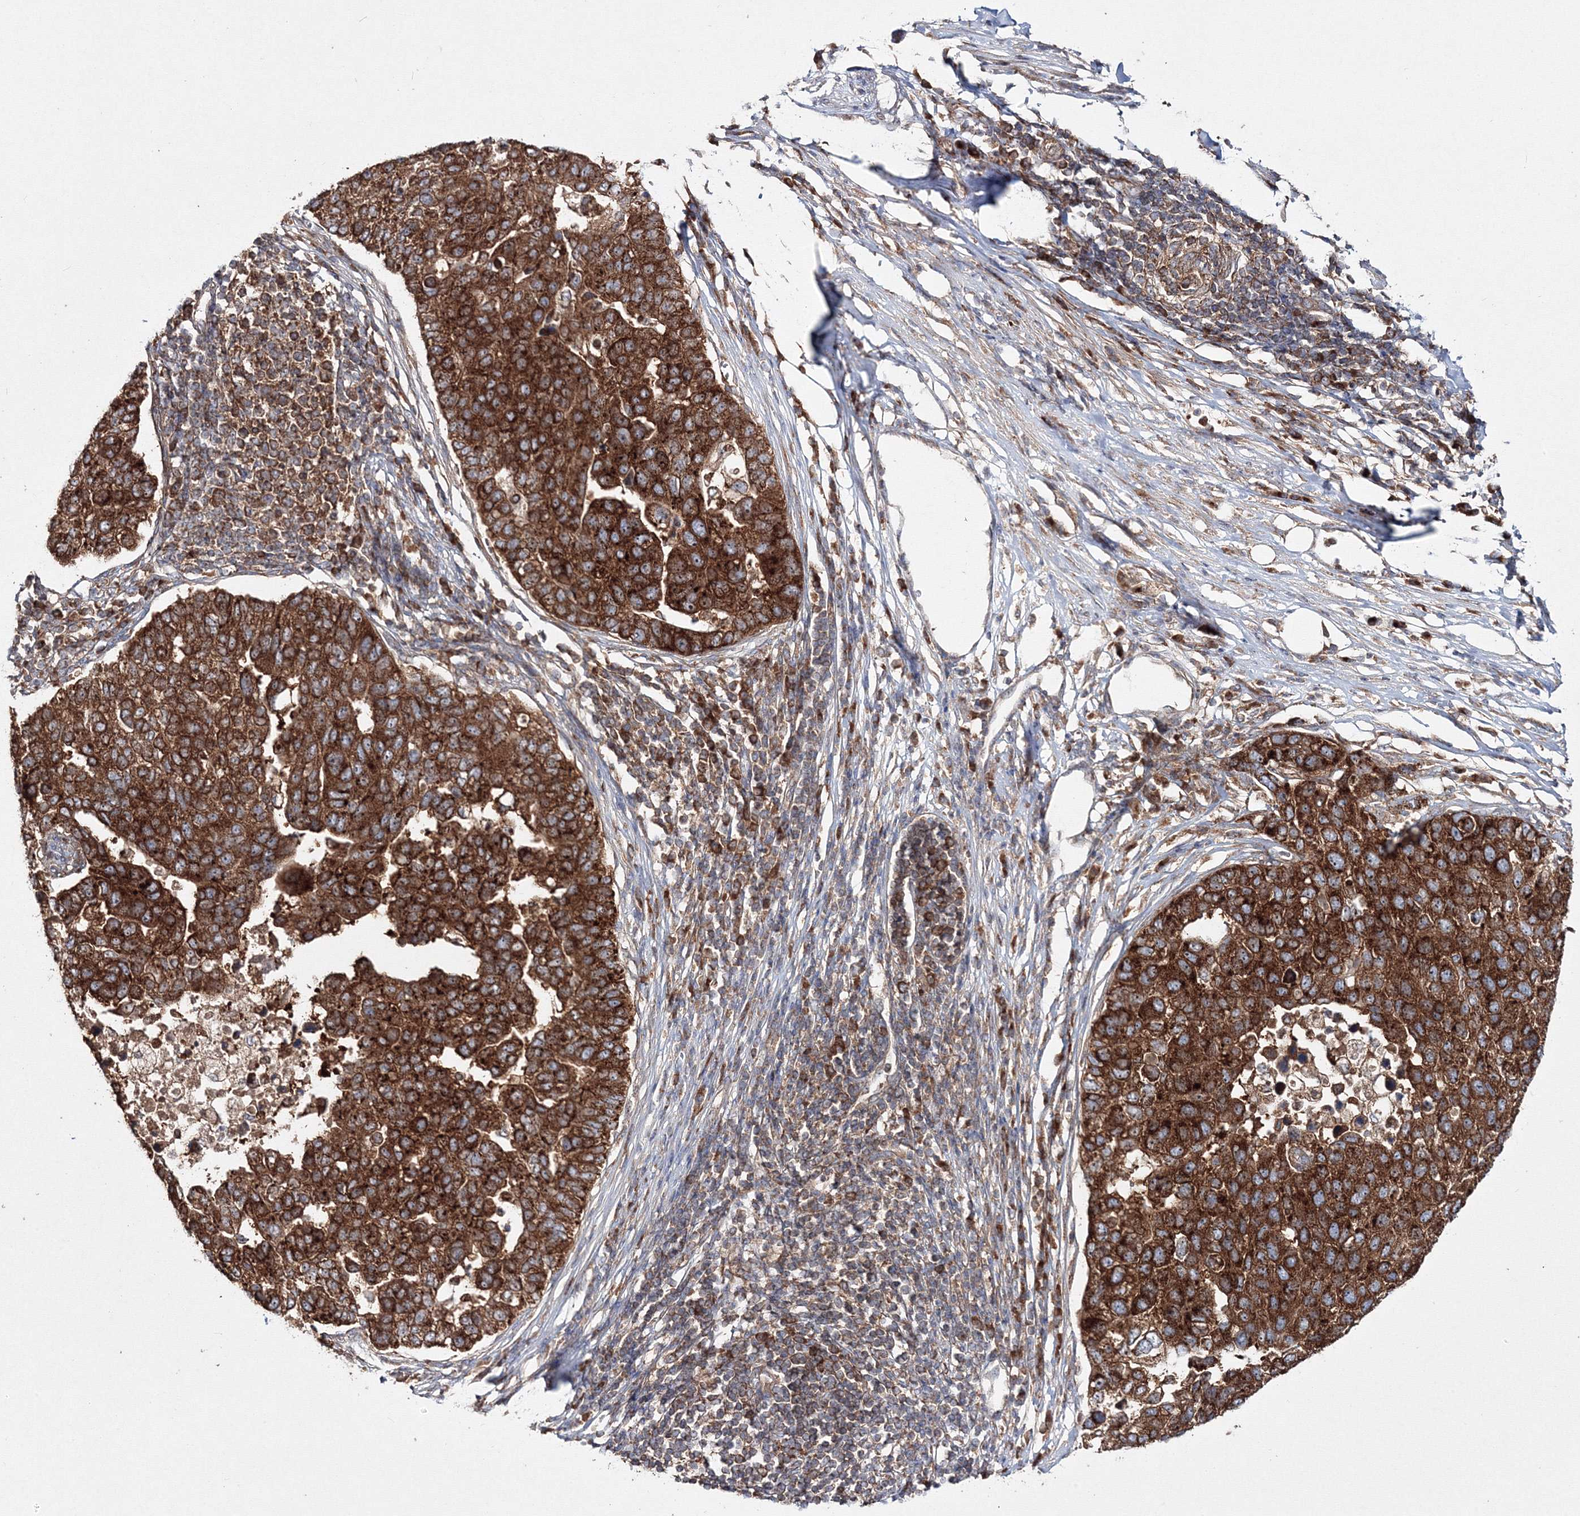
{"staining": {"intensity": "strong", "quantity": ">75%", "location": "cytoplasmic/membranous"}, "tissue": "pancreatic cancer", "cell_type": "Tumor cells", "image_type": "cancer", "snomed": [{"axis": "morphology", "description": "Adenocarcinoma, NOS"}, {"axis": "topography", "description": "Pancreas"}], "caption": "Immunohistochemical staining of human pancreatic adenocarcinoma shows high levels of strong cytoplasmic/membranous expression in about >75% of tumor cells.", "gene": "PEX13", "patient": {"sex": "female", "age": 61}}